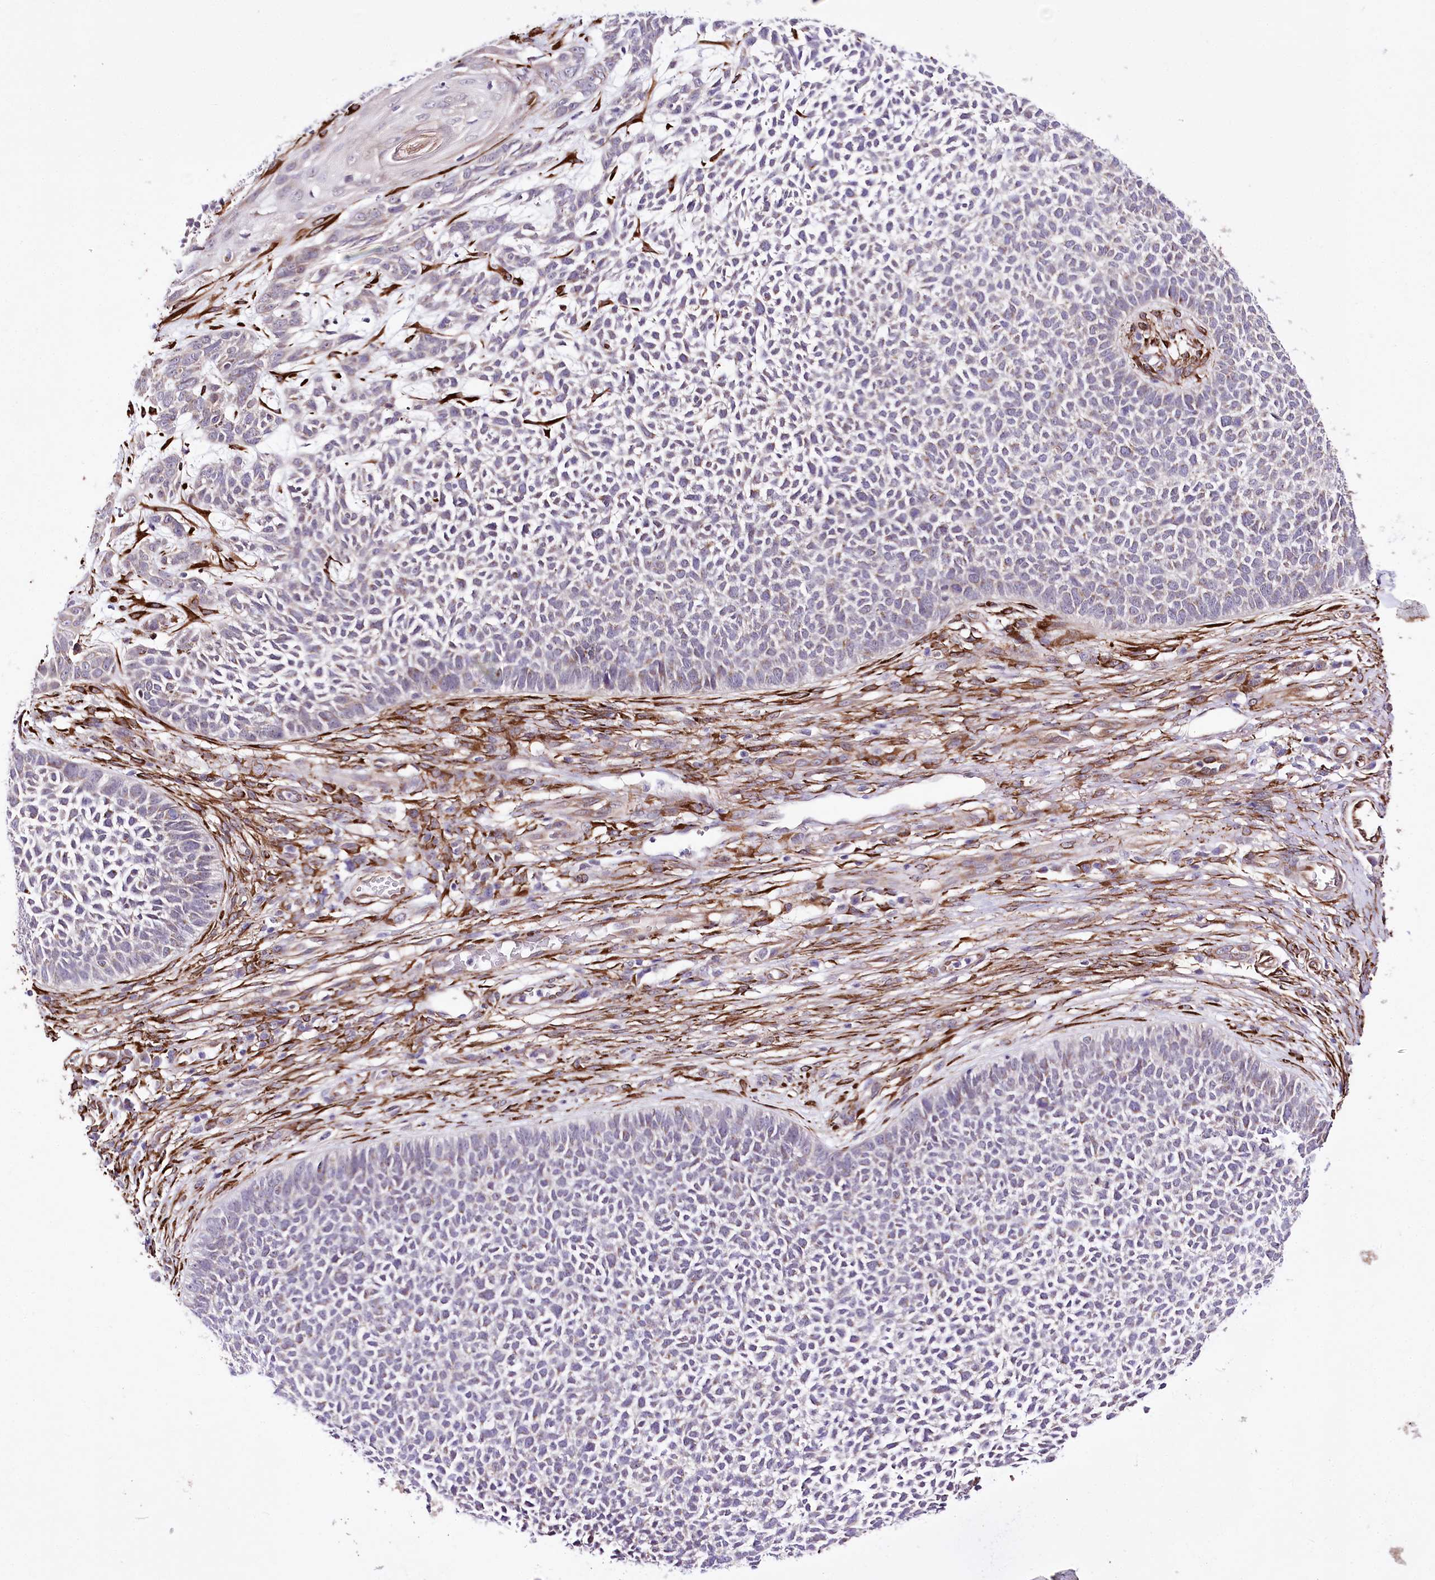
{"staining": {"intensity": "negative", "quantity": "none", "location": "none"}, "tissue": "skin cancer", "cell_type": "Tumor cells", "image_type": "cancer", "snomed": [{"axis": "morphology", "description": "Basal cell carcinoma"}, {"axis": "topography", "description": "Skin"}], "caption": "A high-resolution photomicrograph shows IHC staining of skin cancer (basal cell carcinoma), which shows no significant expression in tumor cells. The staining is performed using DAB (3,3'-diaminobenzidine) brown chromogen with nuclei counter-stained in using hematoxylin.", "gene": "WWC1", "patient": {"sex": "female", "age": 84}}